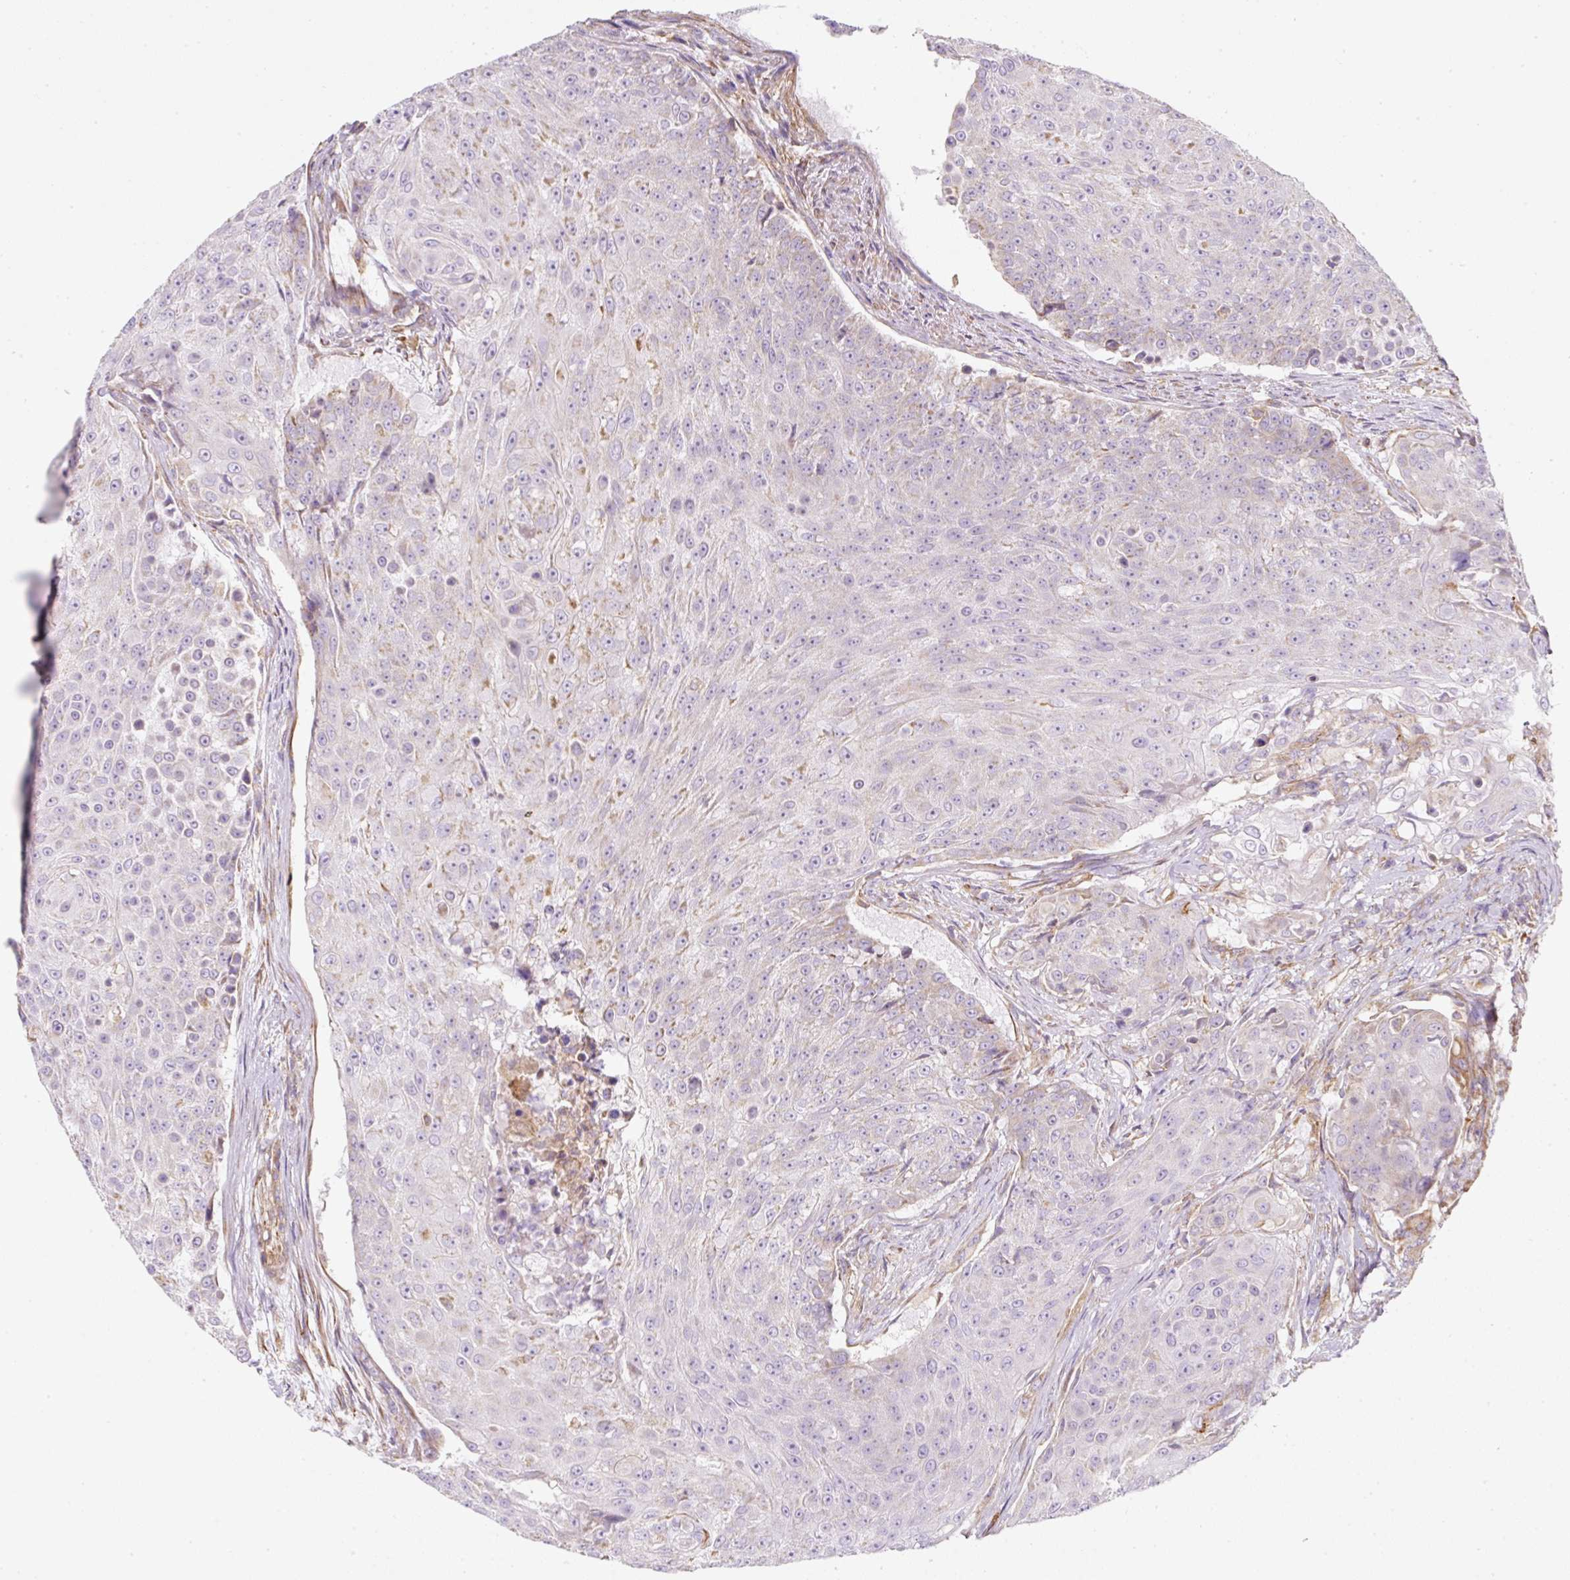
{"staining": {"intensity": "weak", "quantity": "25%-75%", "location": "cytoplasmic/membranous"}, "tissue": "urothelial cancer", "cell_type": "Tumor cells", "image_type": "cancer", "snomed": [{"axis": "morphology", "description": "Urothelial carcinoma, High grade"}, {"axis": "topography", "description": "Urinary bladder"}], "caption": "Urothelial carcinoma (high-grade) stained with a brown dye displays weak cytoplasmic/membranous positive expression in approximately 25%-75% of tumor cells.", "gene": "ERAP2", "patient": {"sex": "female", "age": 63}}